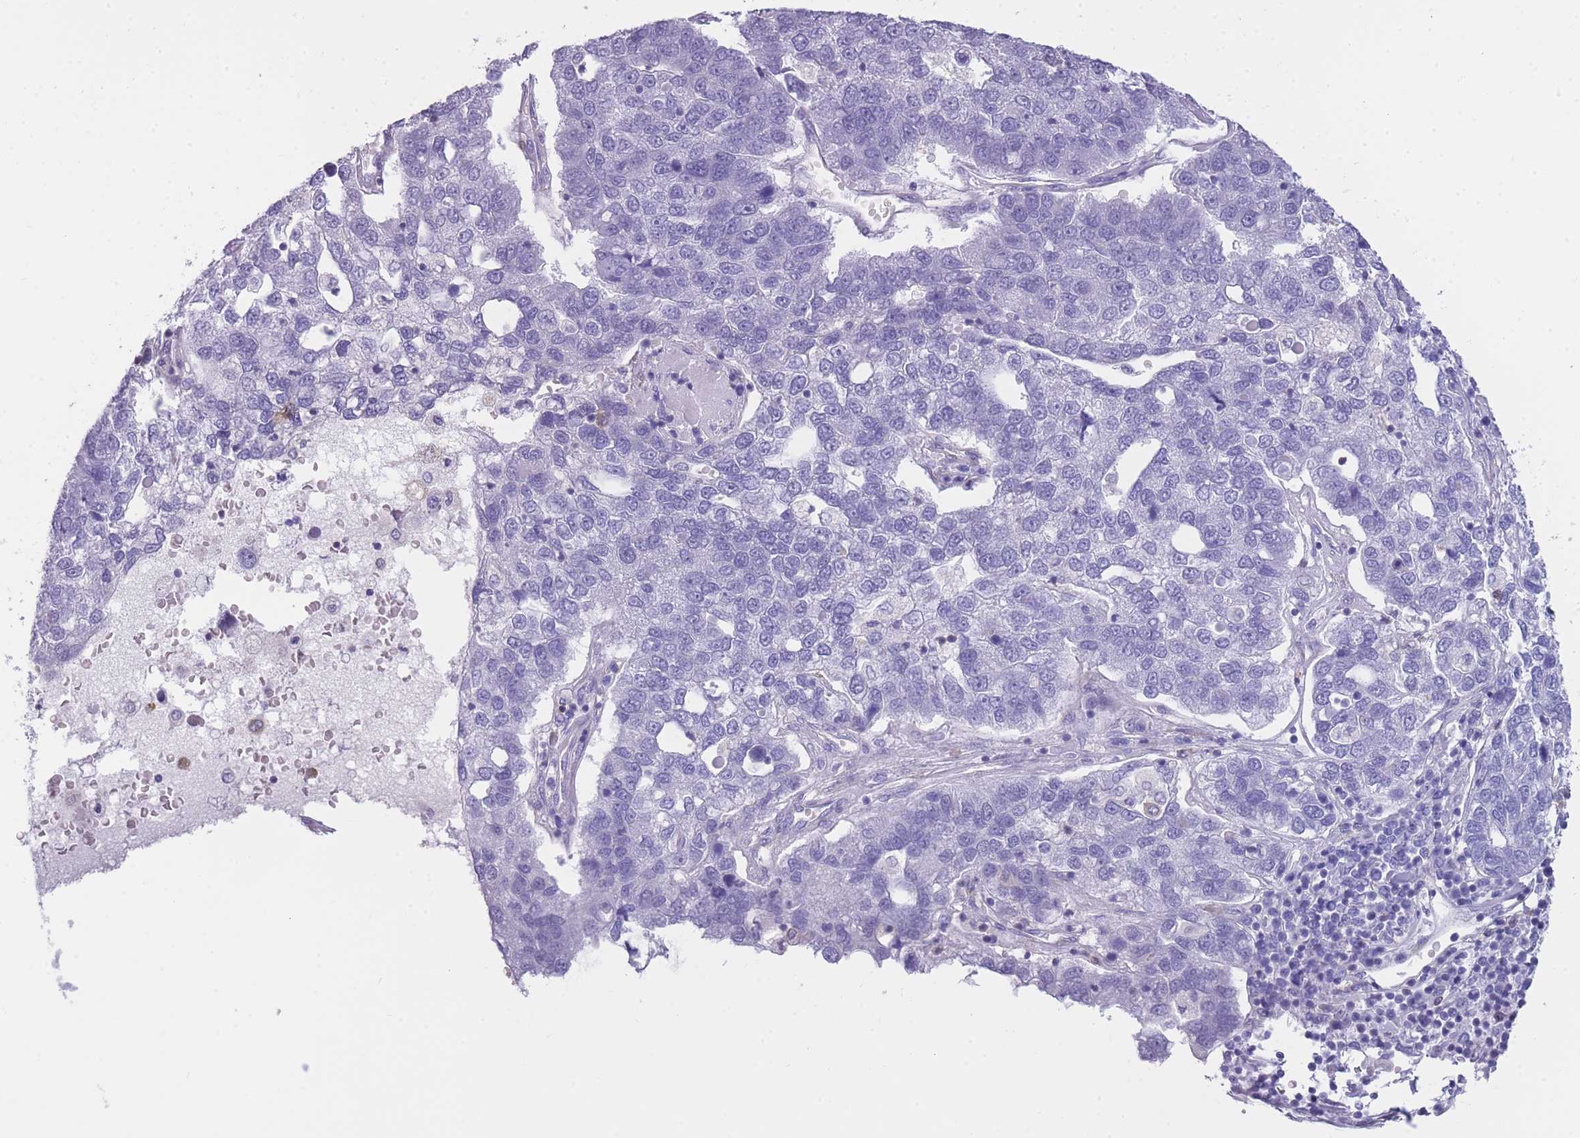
{"staining": {"intensity": "negative", "quantity": "none", "location": "none"}, "tissue": "pancreatic cancer", "cell_type": "Tumor cells", "image_type": "cancer", "snomed": [{"axis": "morphology", "description": "Adenocarcinoma, NOS"}, {"axis": "topography", "description": "Pancreas"}], "caption": "High magnification brightfield microscopy of pancreatic adenocarcinoma stained with DAB (brown) and counterstained with hematoxylin (blue): tumor cells show no significant staining.", "gene": "ZNF662", "patient": {"sex": "female", "age": 61}}